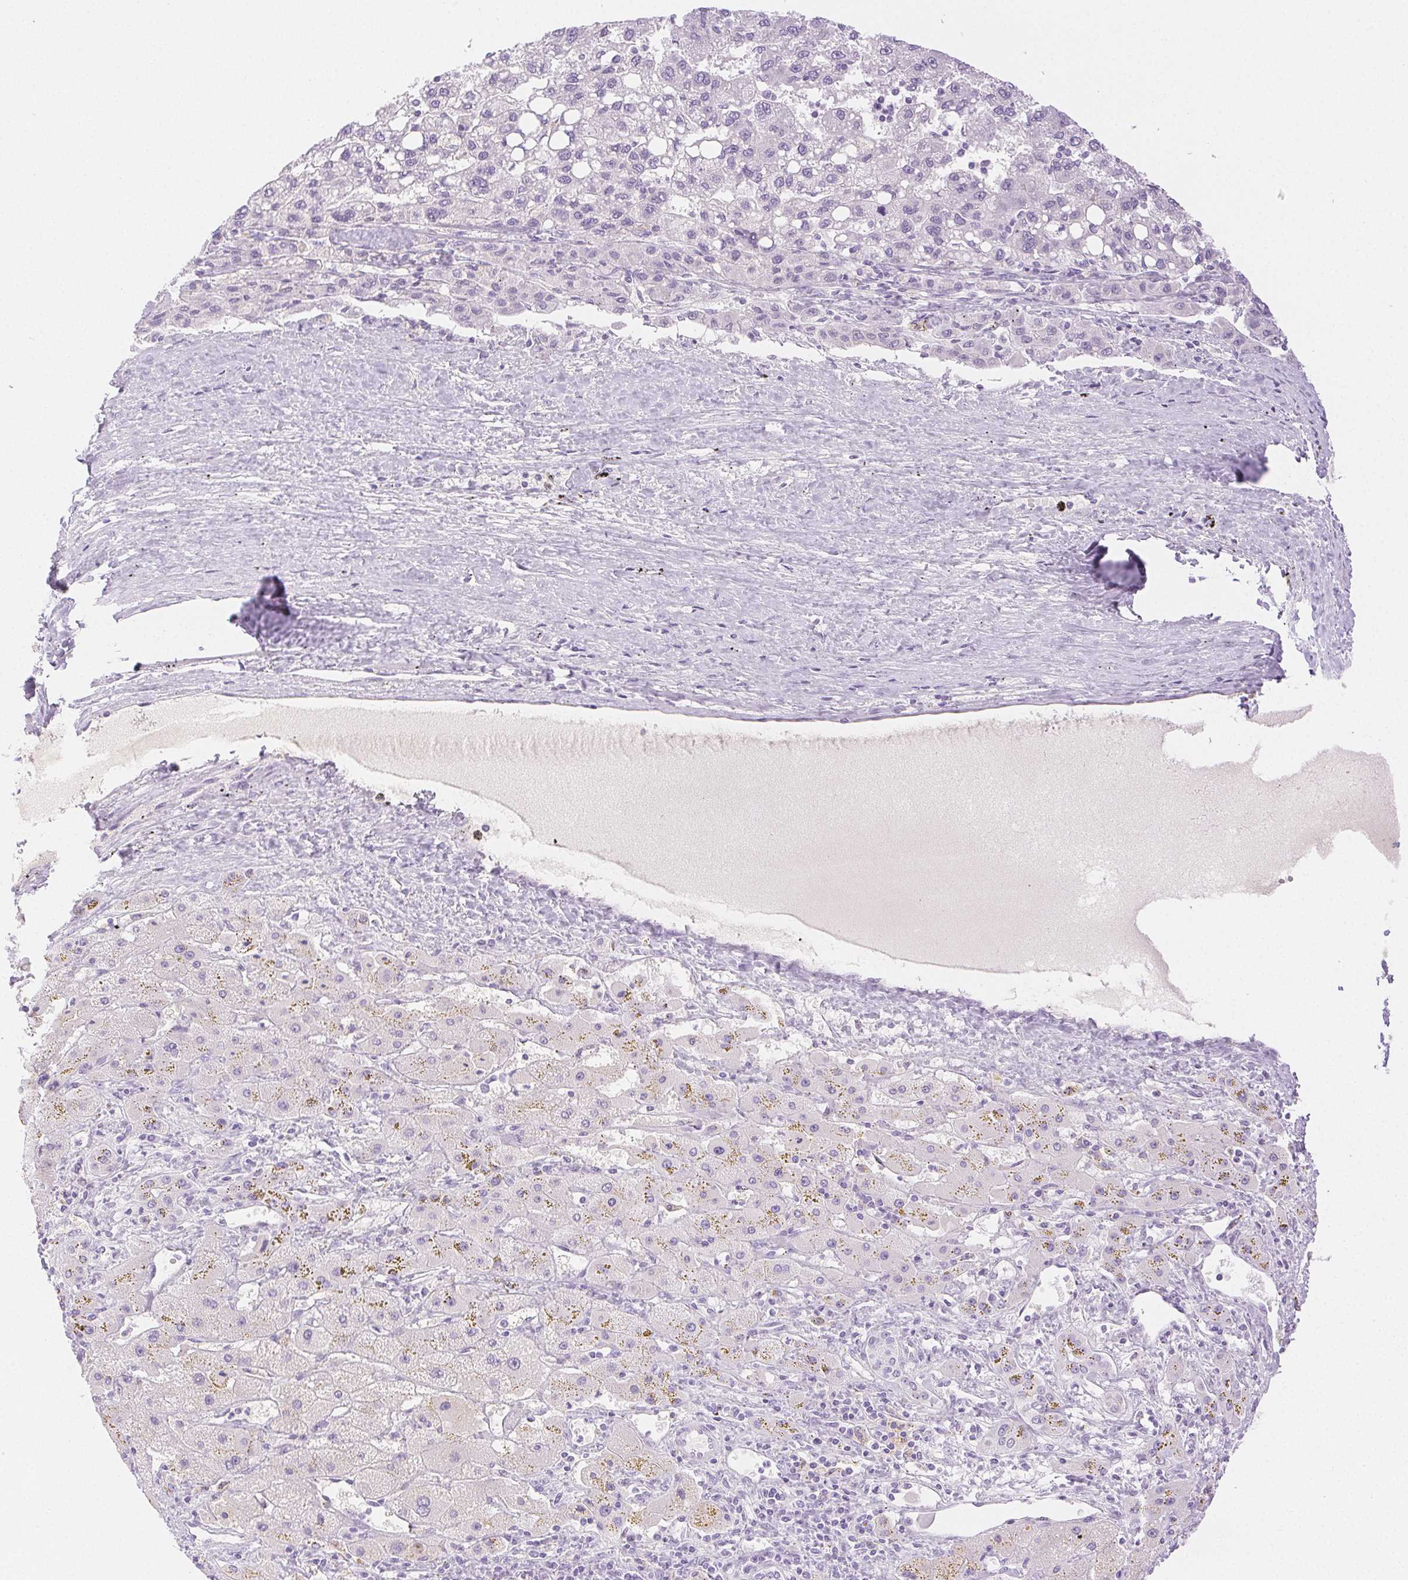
{"staining": {"intensity": "negative", "quantity": "none", "location": "none"}, "tissue": "liver cancer", "cell_type": "Tumor cells", "image_type": "cancer", "snomed": [{"axis": "morphology", "description": "Carcinoma, Hepatocellular, NOS"}, {"axis": "topography", "description": "Liver"}], "caption": "Tumor cells are negative for brown protein staining in liver cancer.", "gene": "SPACA4", "patient": {"sex": "female", "age": 82}}